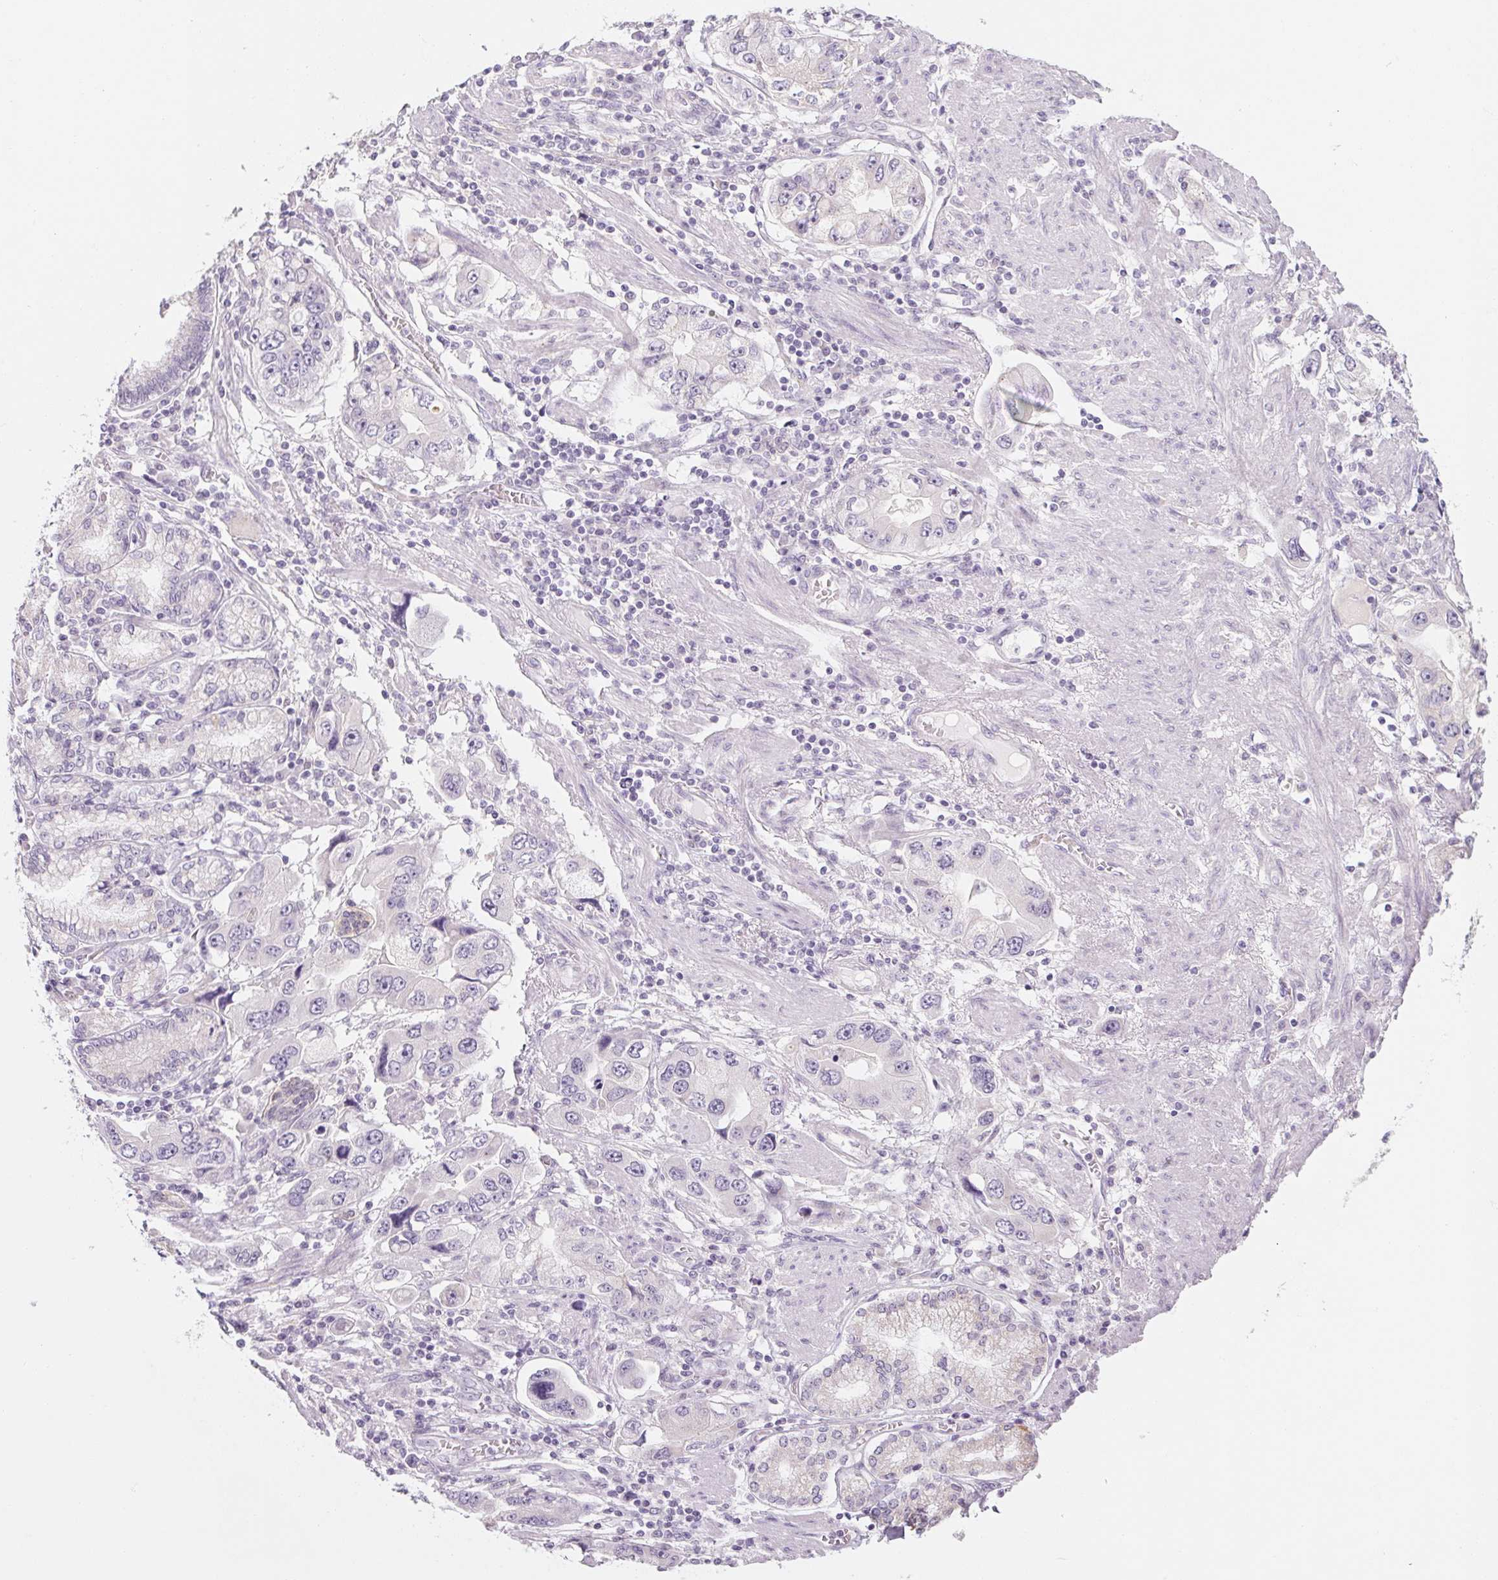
{"staining": {"intensity": "negative", "quantity": "none", "location": "none"}, "tissue": "stomach cancer", "cell_type": "Tumor cells", "image_type": "cancer", "snomed": [{"axis": "morphology", "description": "Adenocarcinoma, NOS"}, {"axis": "topography", "description": "Stomach, lower"}], "caption": "Human adenocarcinoma (stomach) stained for a protein using immunohistochemistry reveals no expression in tumor cells.", "gene": "POU1F1", "patient": {"sex": "female", "age": 93}}